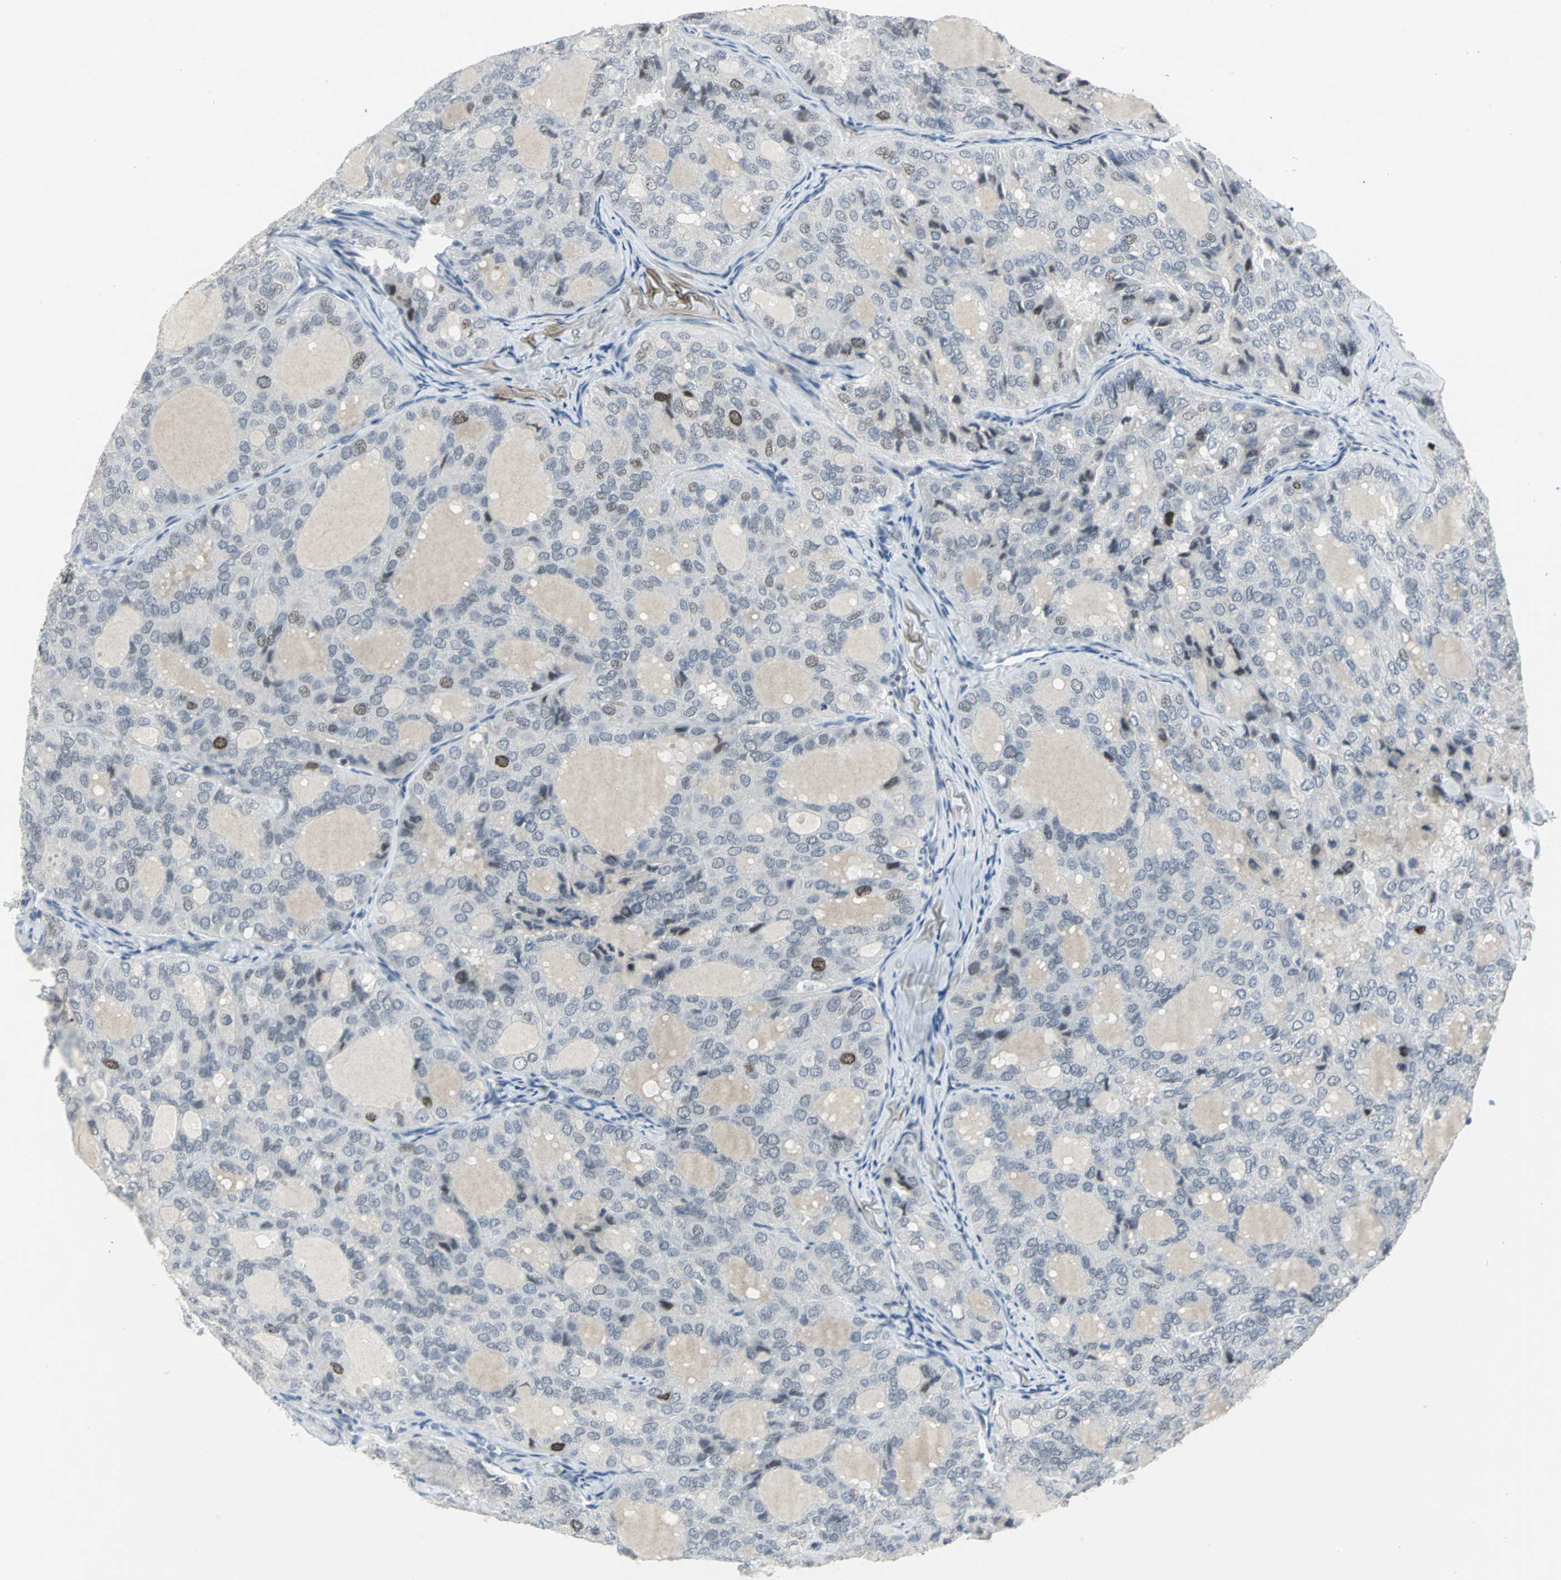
{"staining": {"intensity": "moderate", "quantity": "<25%", "location": "nuclear"}, "tissue": "thyroid cancer", "cell_type": "Tumor cells", "image_type": "cancer", "snomed": [{"axis": "morphology", "description": "Follicular adenoma carcinoma, NOS"}, {"axis": "topography", "description": "Thyroid gland"}], "caption": "Immunohistochemical staining of human follicular adenoma carcinoma (thyroid) reveals moderate nuclear protein staining in about <25% of tumor cells.", "gene": "RPA1", "patient": {"sex": "male", "age": 75}}